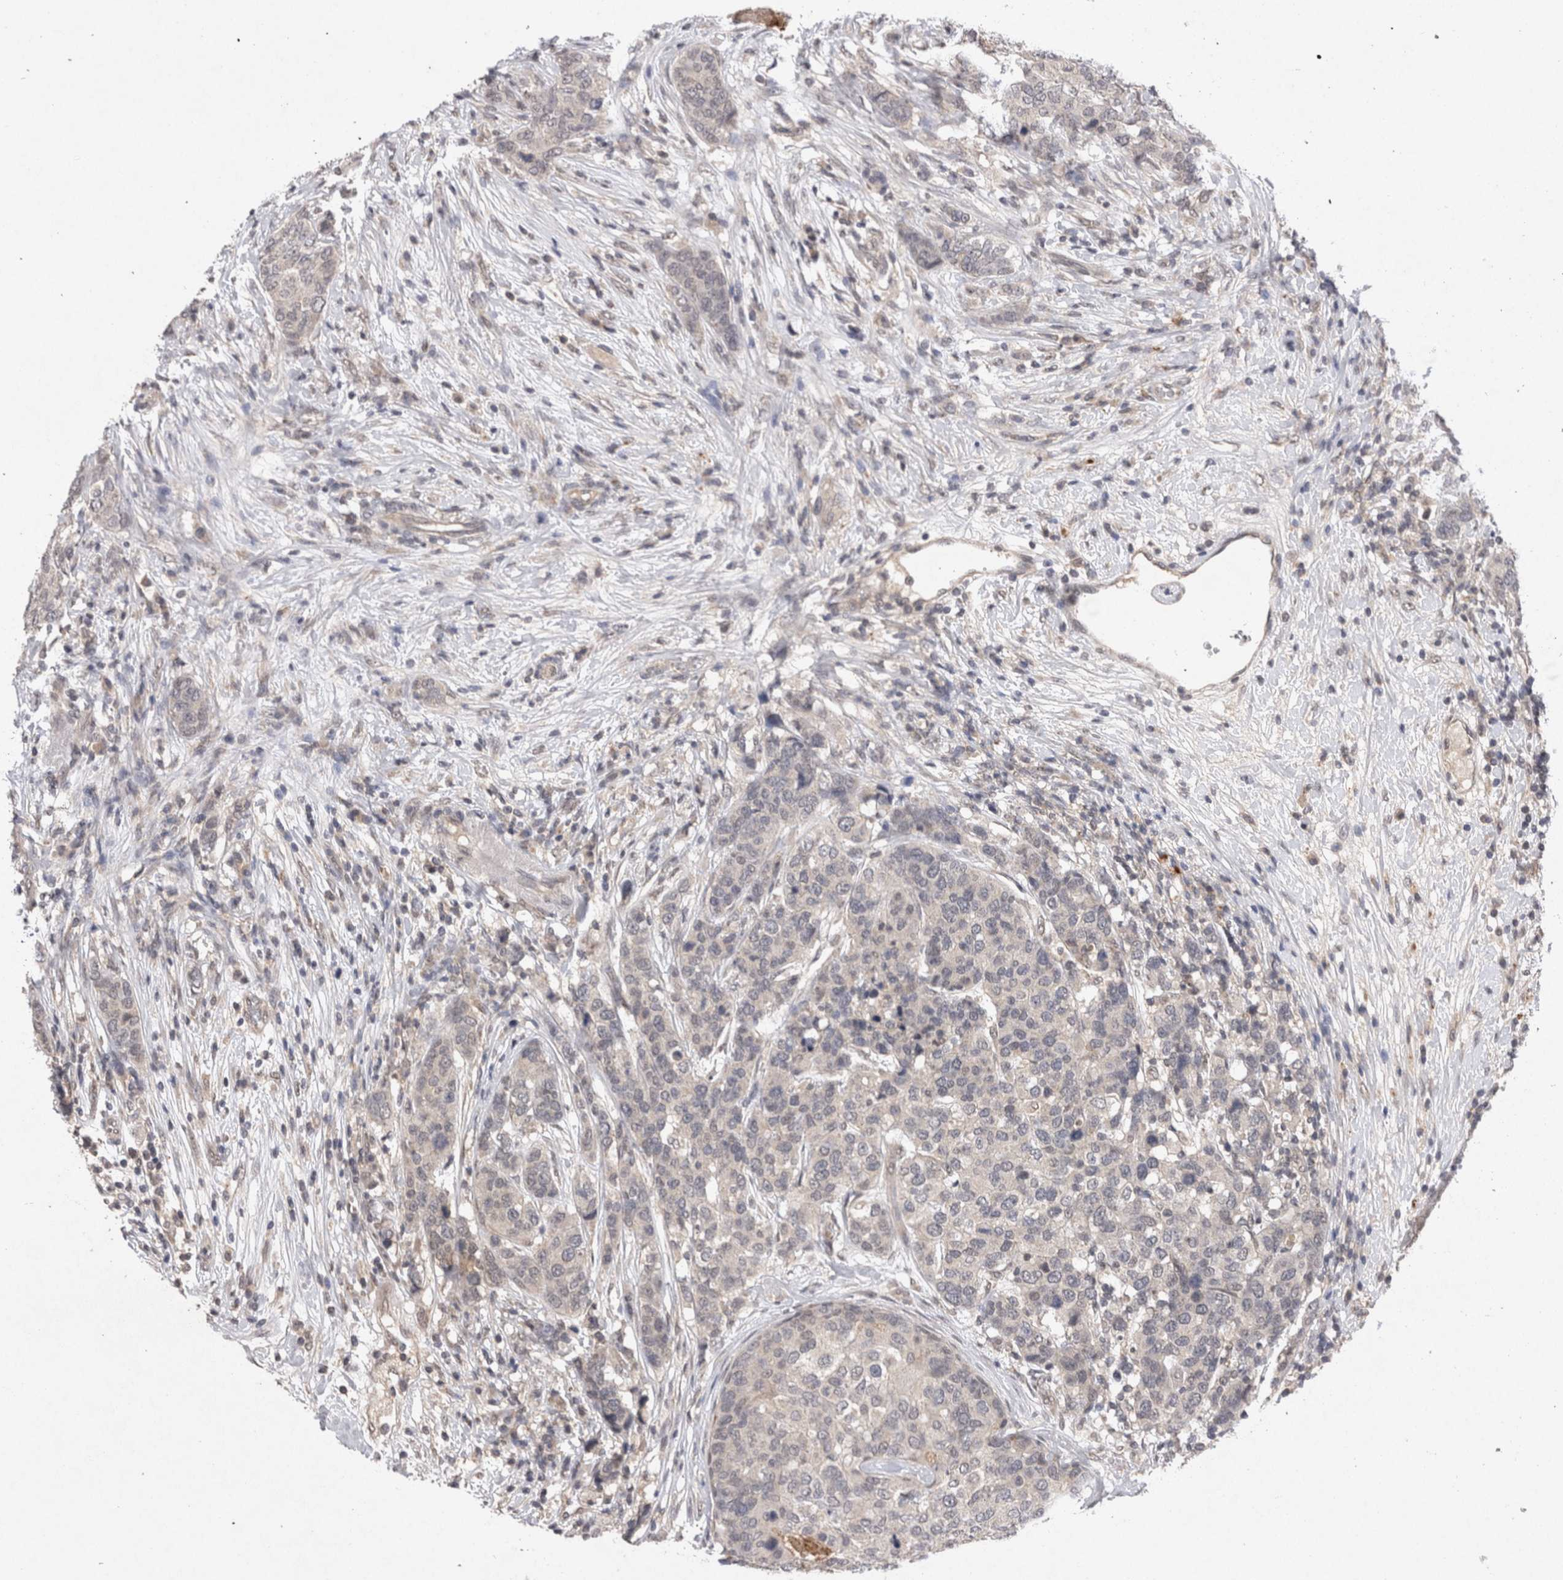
{"staining": {"intensity": "negative", "quantity": "none", "location": "none"}, "tissue": "breast cancer", "cell_type": "Tumor cells", "image_type": "cancer", "snomed": [{"axis": "morphology", "description": "Lobular carcinoma"}, {"axis": "topography", "description": "Breast"}], "caption": "The immunohistochemistry histopathology image has no significant staining in tumor cells of breast lobular carcinoma tissue.", "gene": "RASSF3", "patient": {"sex": "female", "age": 59}}